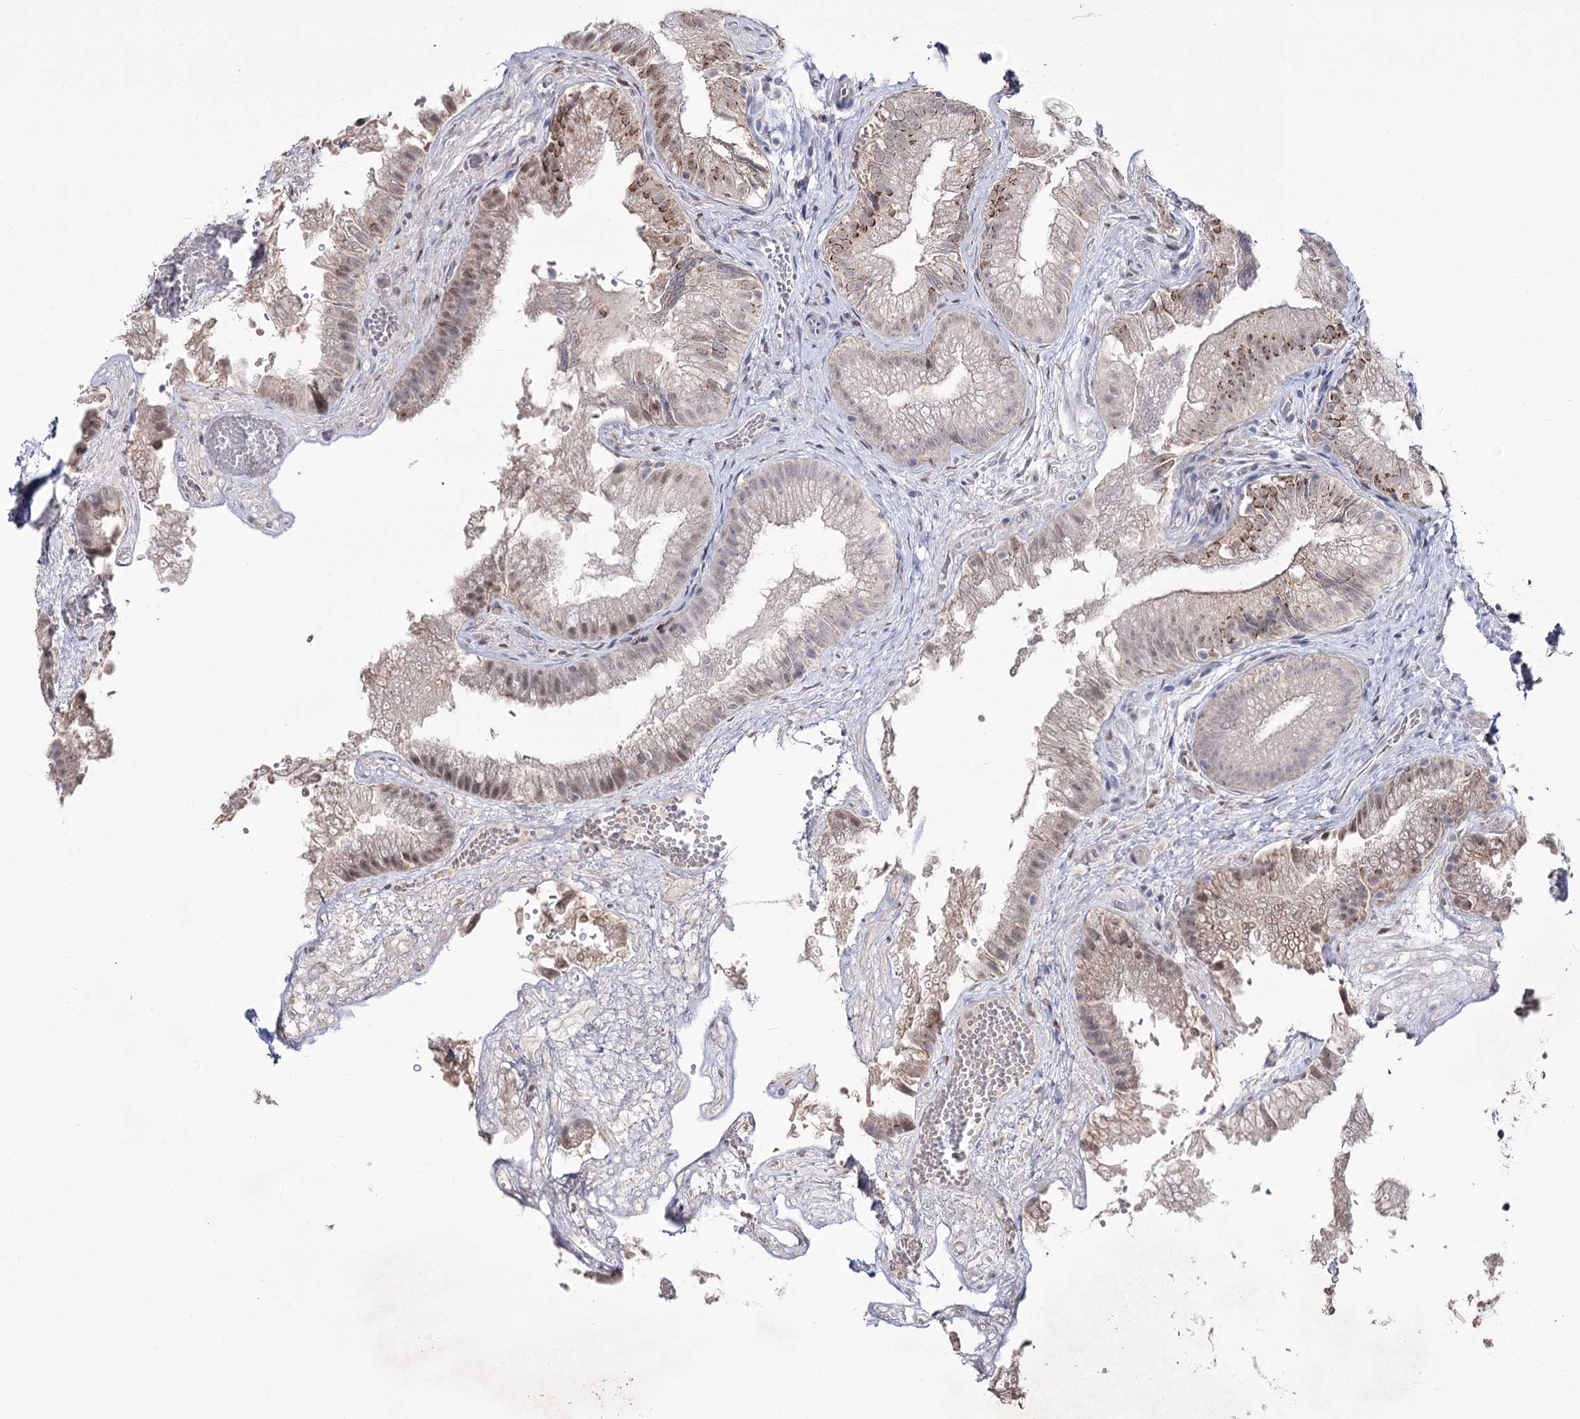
{"staining": {"intensity": "moderate", "quantity": "25%-75%", "location": "cytoplasmic/membranous,nuclear"}, "tissue": "gallbladder", "cell_type": "Glandular cells", "image_type": "normal", "snomed": [{"axis": "morphology", "description": "Normal tissue, NOS"}, {"axis": "topography", "description": "Gallbladder"}], "caption": "A medium amount of moderate cytoplasmic/membranous,nuclear expression is identified in about 25%-75% of glandular cells in unremarkable gallbladder.", "gene": "VGLL4", "patient": {"sex": "female", "age": 30}}